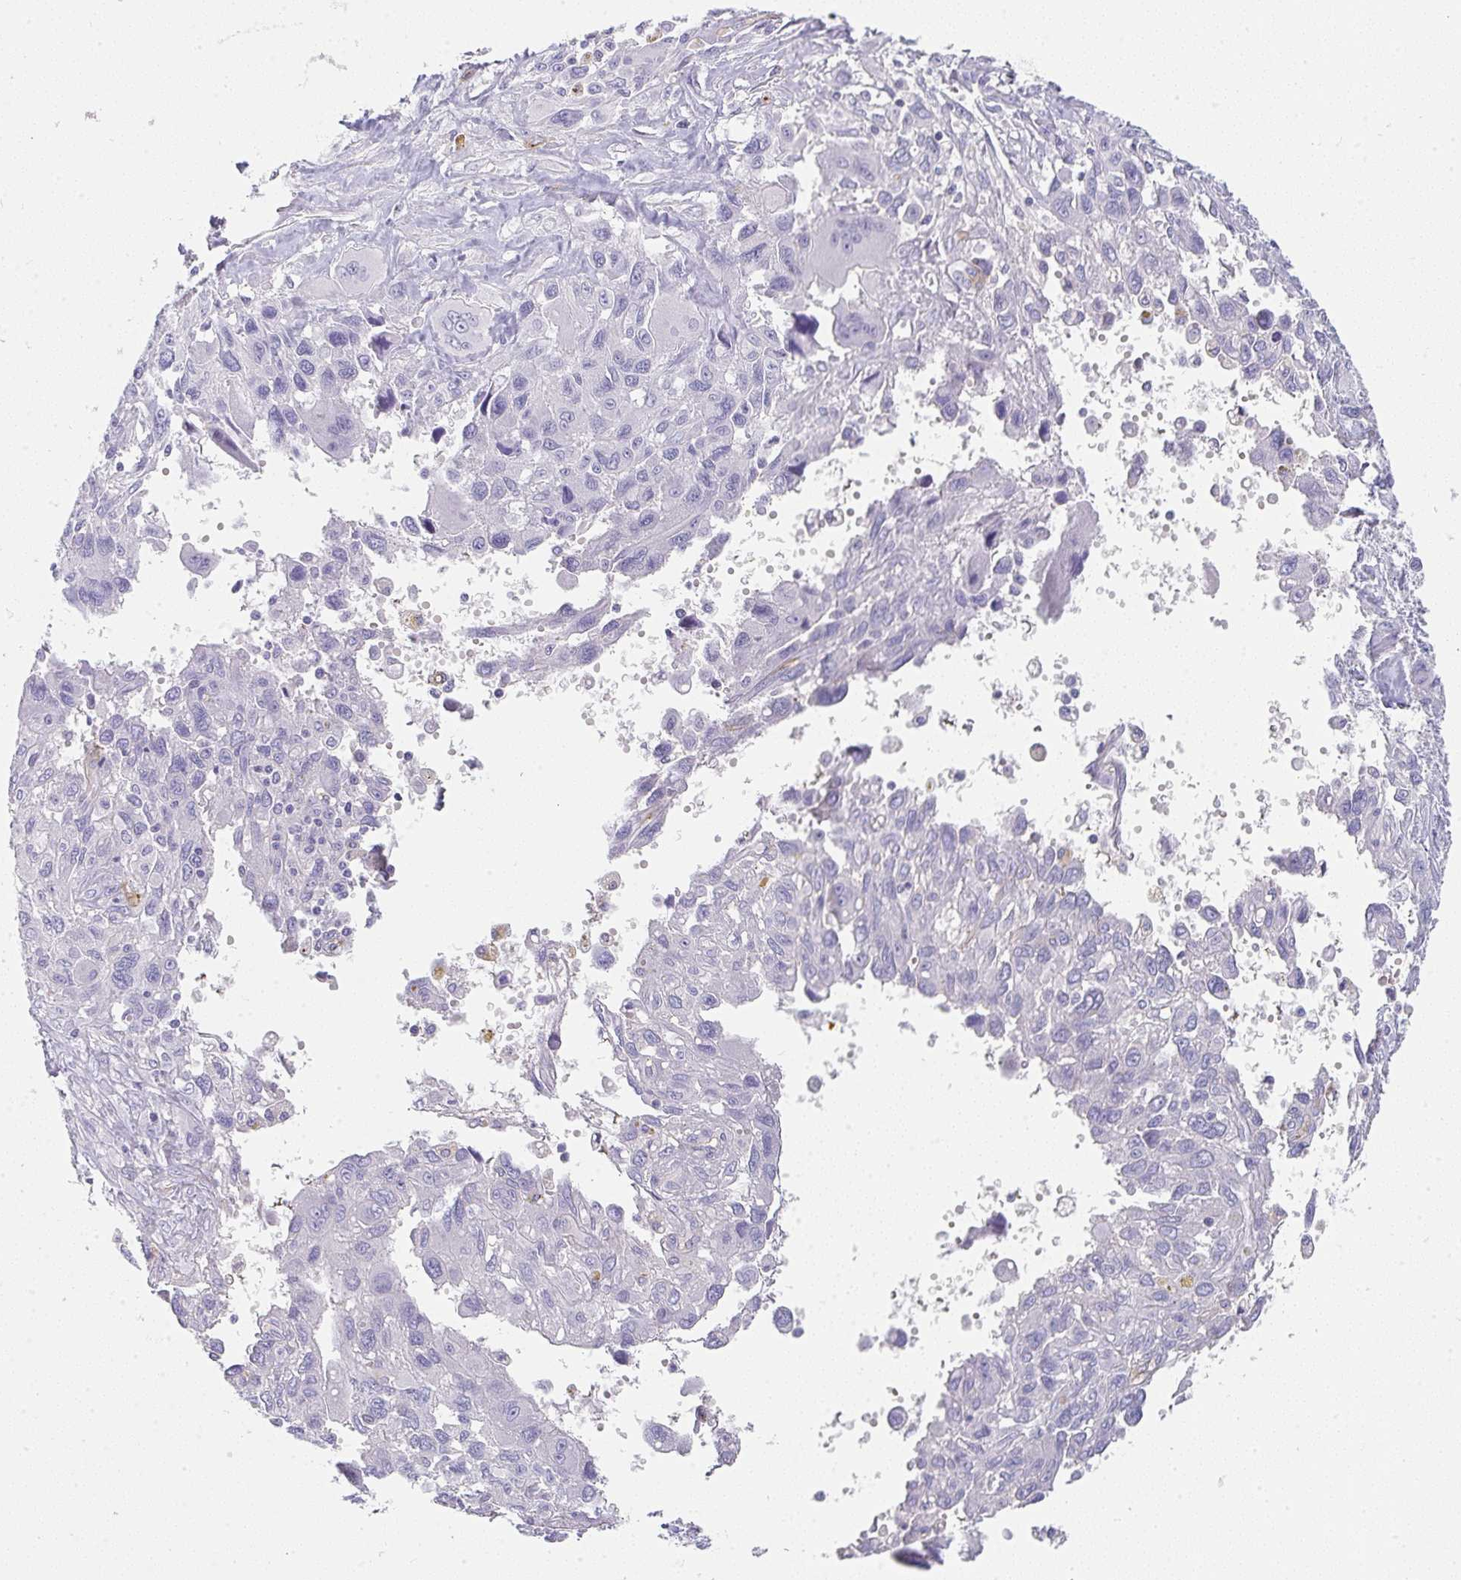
{"staining": {"intensity": "negative", "quantity": "none", "location": "none"}, "tissue": "pancreatic cancer", "cell_type": "Tumor cells", "image_type": "cancer", "snomed": [{"axis": "morphology", "description": "Adenocarcinoma, NOS"}, {"axis": "topography", "description": "Pancreas"}], "caption": "Pancreatic cancer was stained to show a protein in brown. There is no significant staining in tumor cells.", "gene": "PRND", "patient": {"sex": "female", "age": 47}}